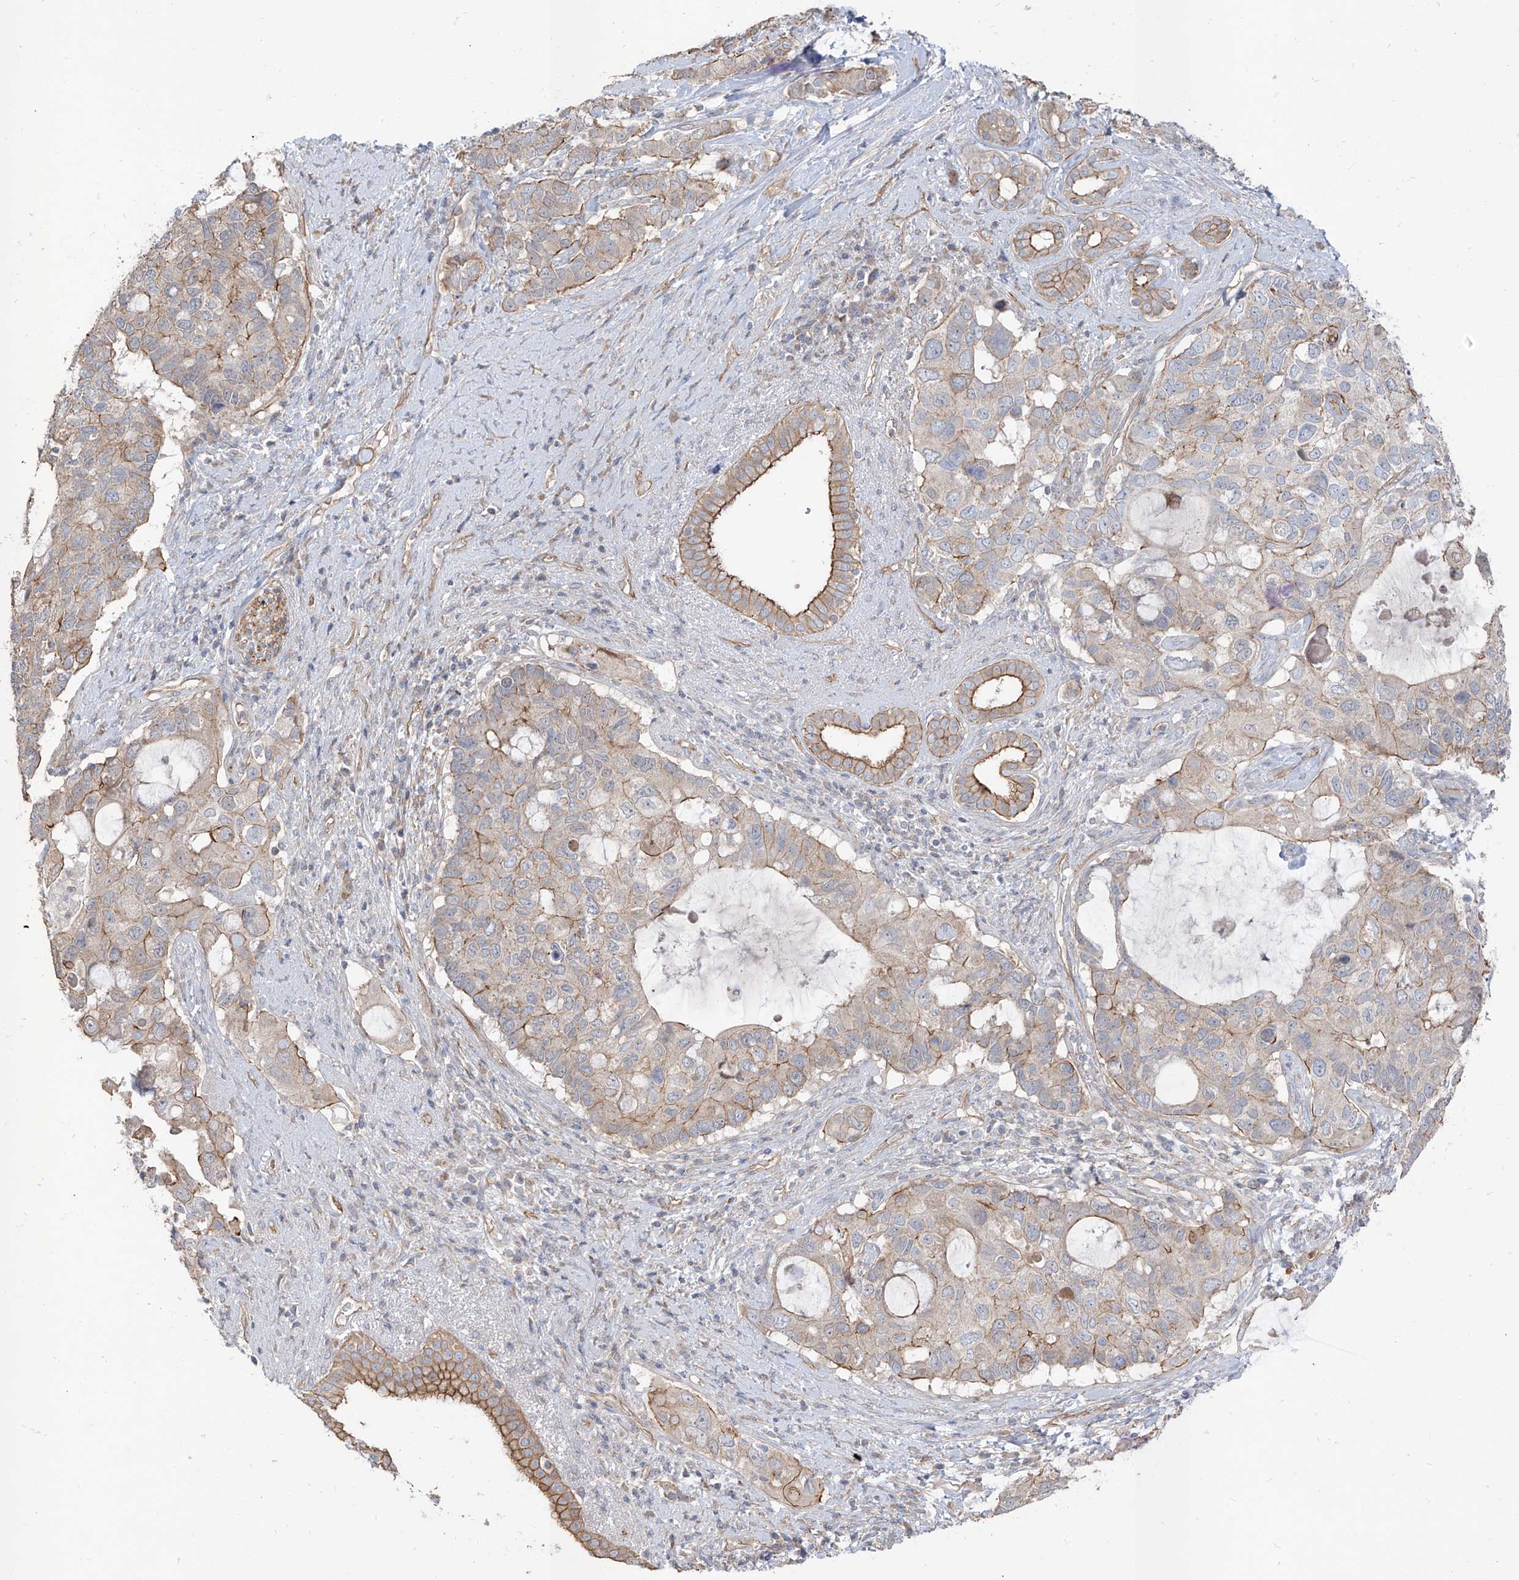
{"staining": {"intensity": "moderate", "quantity": "<25%", "location": "cytoplasmic/membranous"}, "tissue": "pancreatic cancer", "cell_type": "Tumor cells", "image_type": "cancer", "snomed": [{"axis": "morphology", "description": "Adenocarcinoma, NOS"}, {"axis": "topography", "description": "Pancreas"}], "caption": "Human pancreatic cancer stained with a protein marker shows moderate staining in tumor cells.", "gene": "EPHX4", "patient": {"sex": "female", "age": 56}}